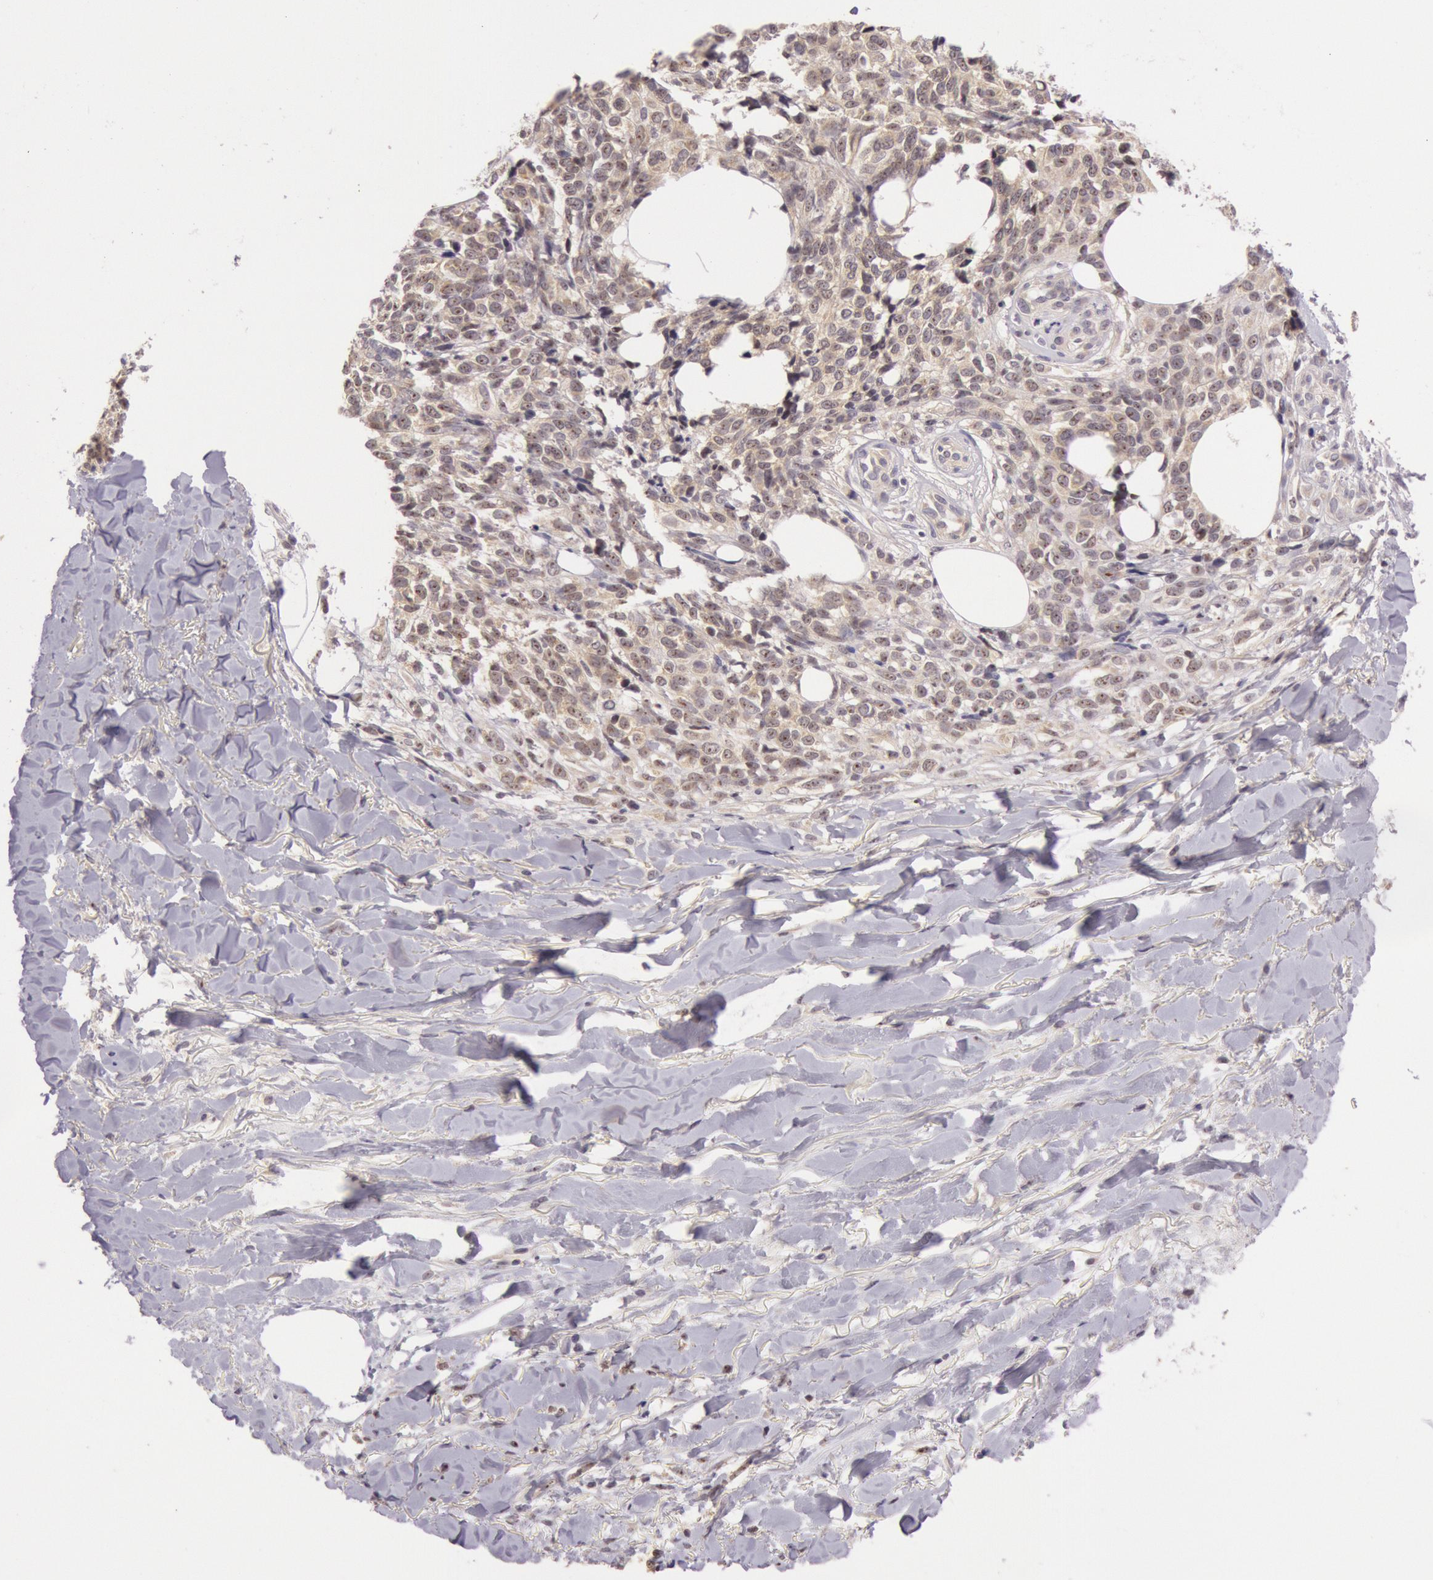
{"staining": {"intensity": "moderate", "quantity": ">75%", "location": "cytoplasmic/membranous,nuclear"}, "tissue": "melanoma", "cell_type": "Tumor cells", "image_type": "cancer", "snomed": [{"axis": "morphology", "description": "Malignant melanoma, NOS"}, {"axis": "topography", "description": "Skin"}], "caption": "Melanoma stained with a protein marker demonstrates moderate staining in tumor cells.", "gene": "CDK16", "patient": {"sex": "female", "age": 85}}